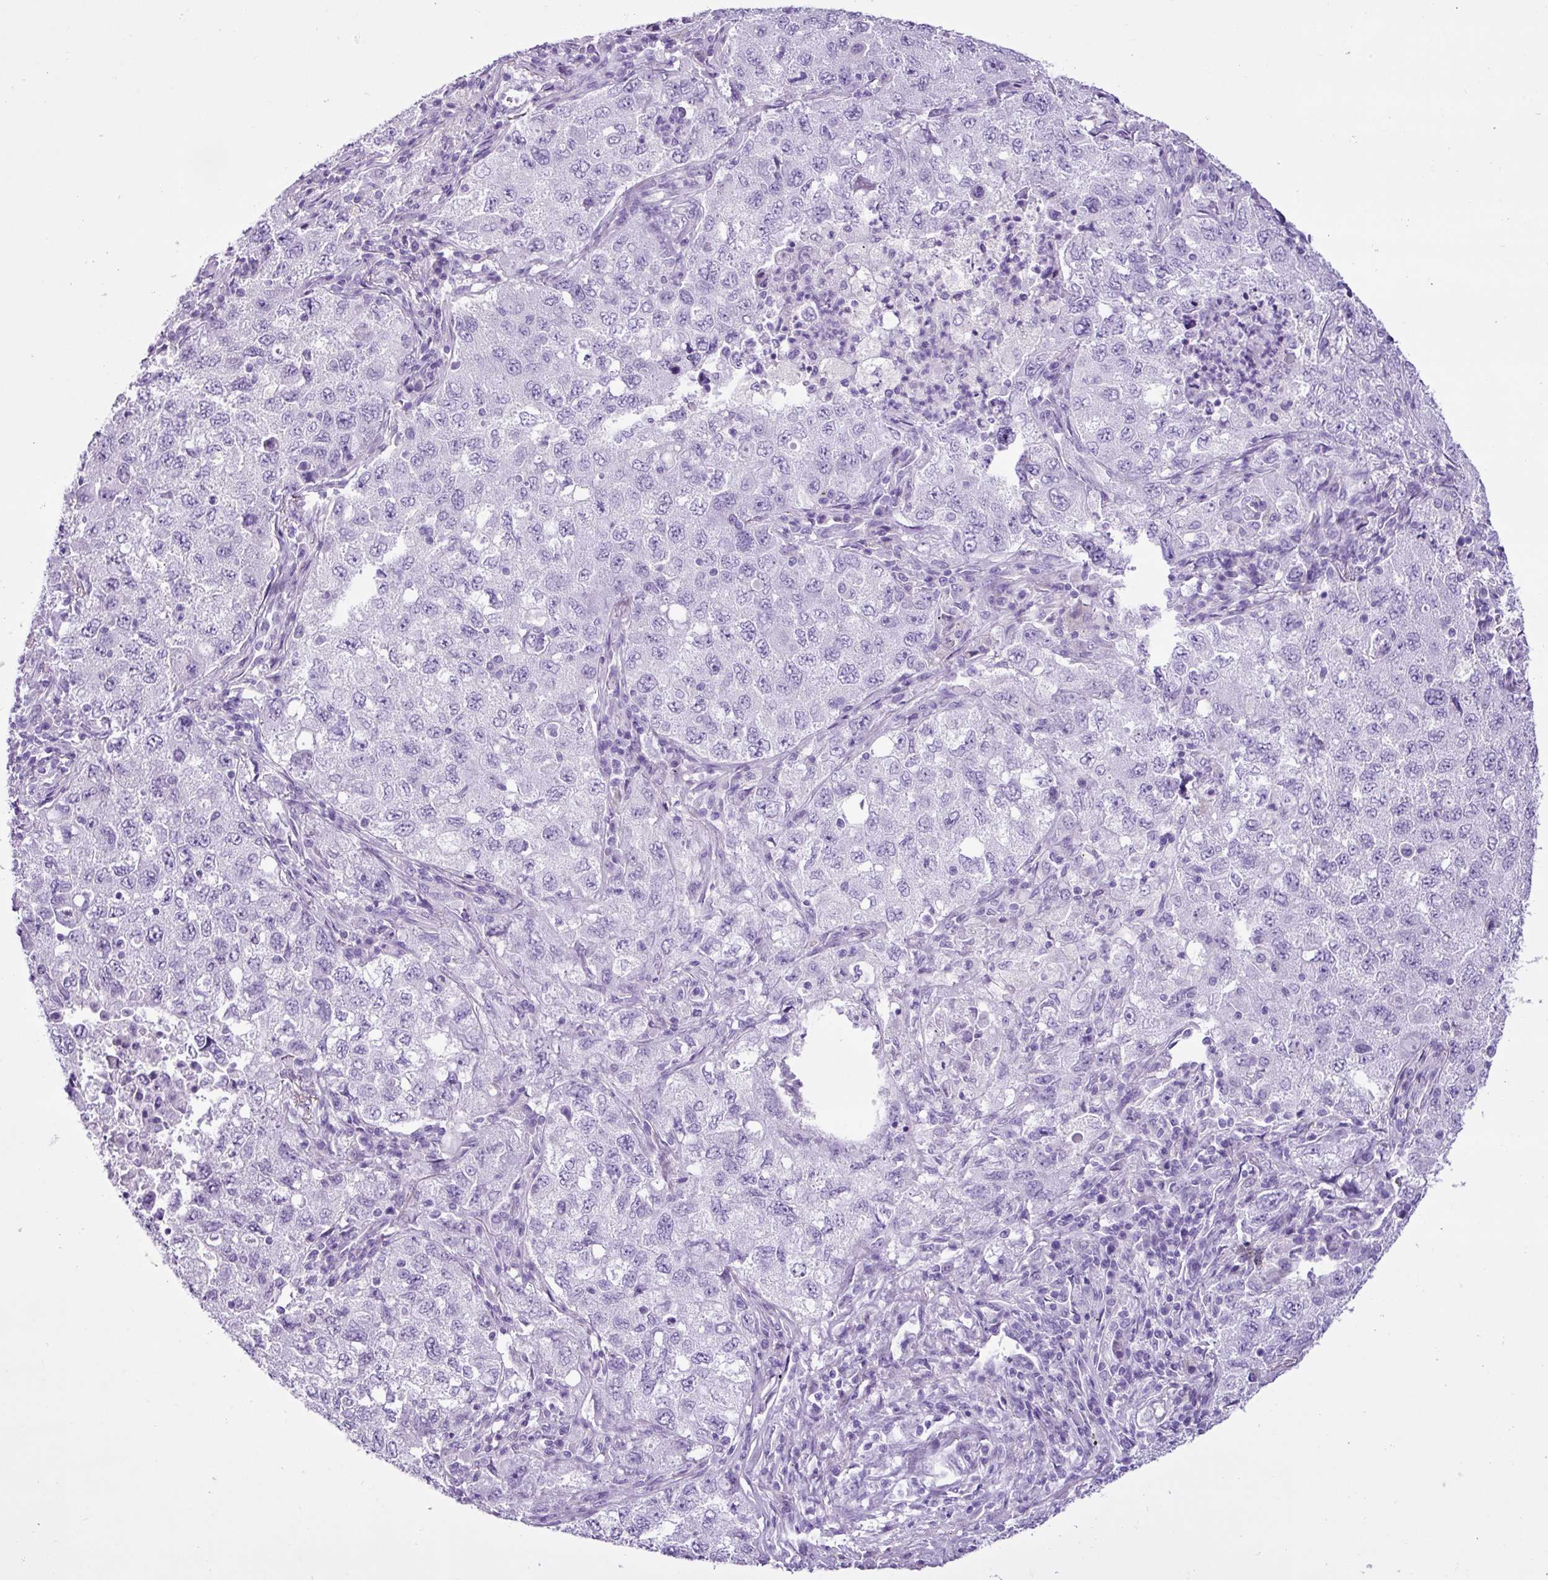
{"staining": {"intensity": "negative", "quantity": "none", "location": "none"}, "tissue": "lung cancer", "cell_type": "Tumor cells", "image_type": "cancer", "snomed": [{"axis": "morphology", "description": "Adenocarcinoma, NOS"}, {"axis": "topography", "description": "Lung"}], "caption": "DAB immunohistochemical staining of lung adenocarcinoma displays no significant expression in tumor cells. (IHC, brightfield microscopy, high magnification).", "gene": "PGR", "patient": {"sex": "female", "age": 57}}